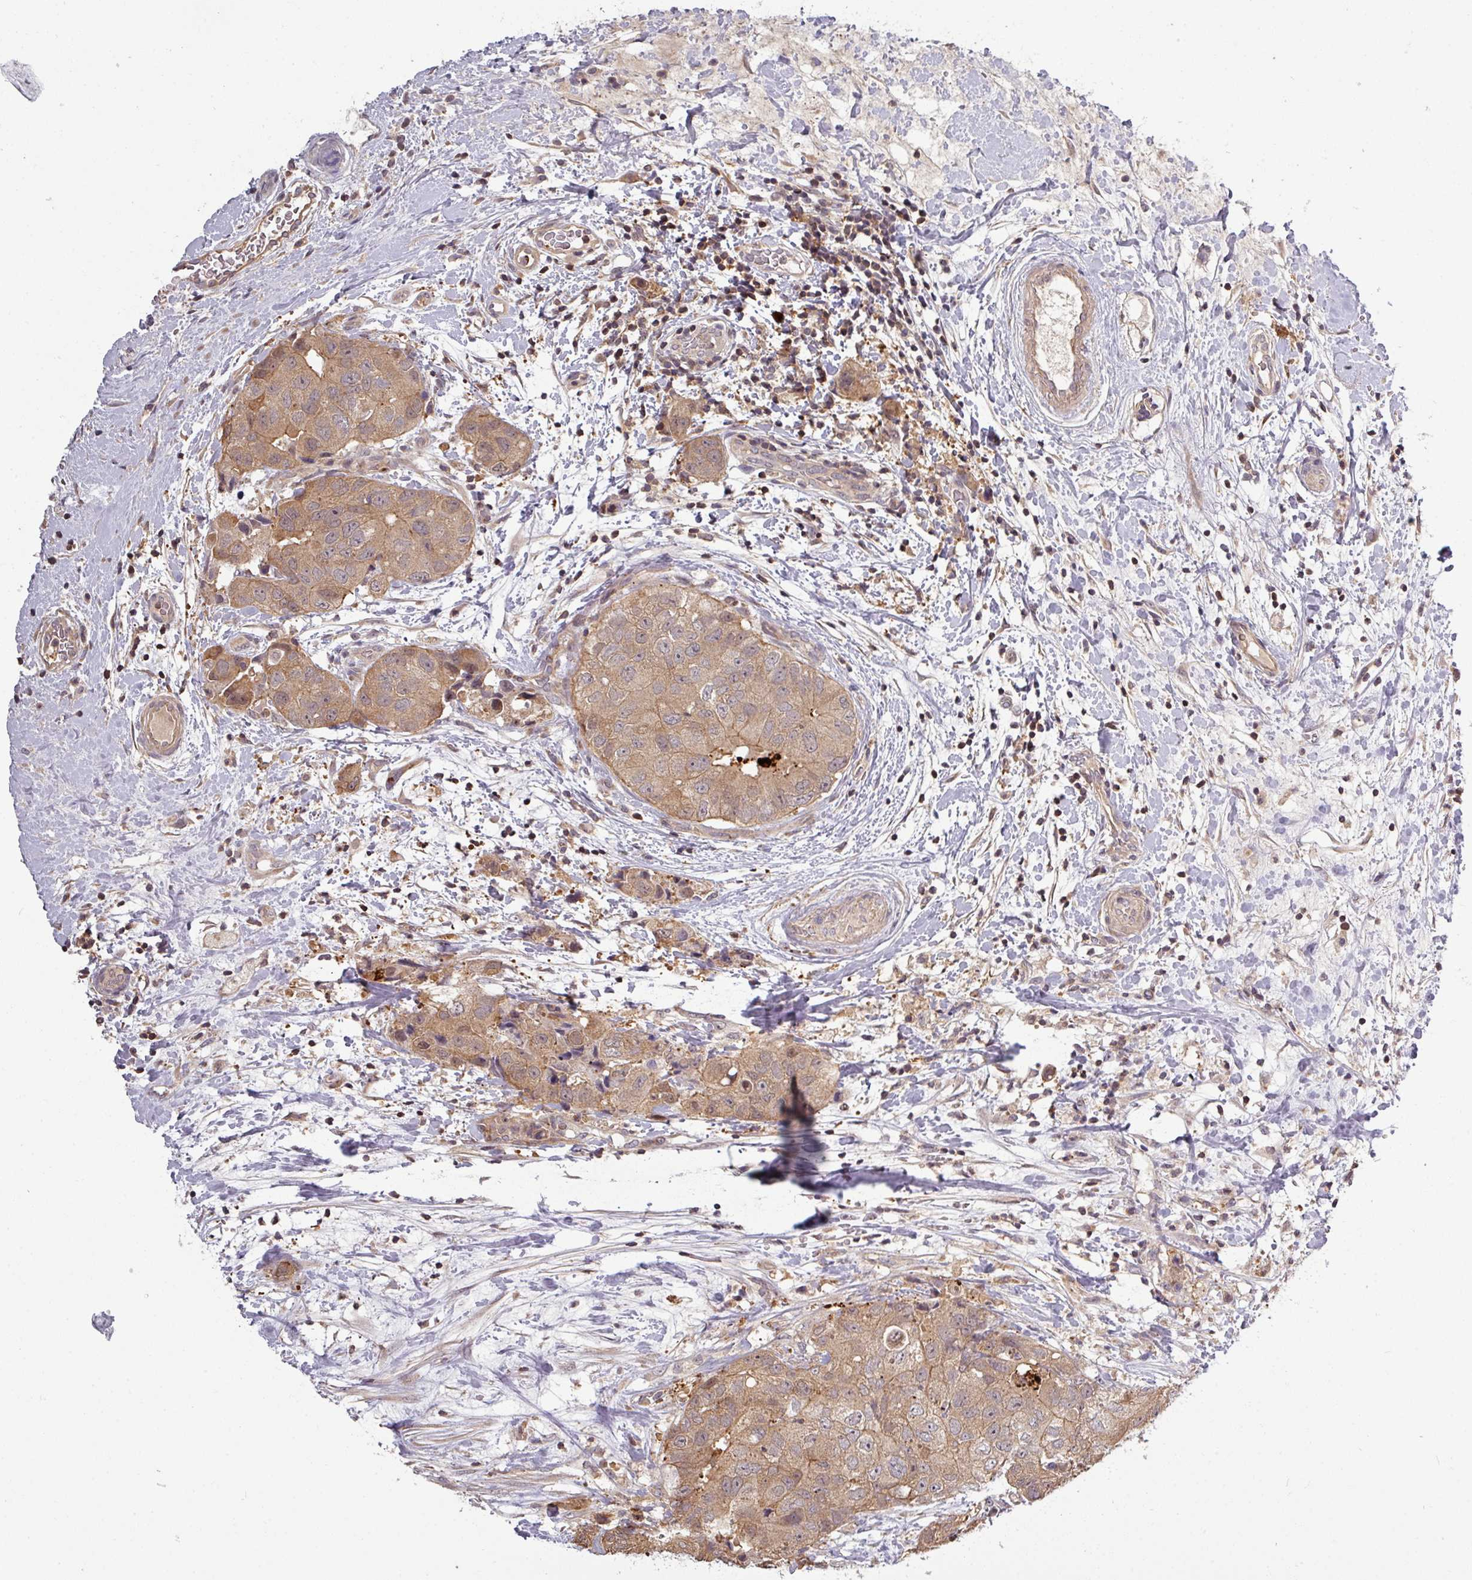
{"staining": {"intensity": "moderate", "quantity": ">75%", "location": "cytoplasmic/membranous"}, "tissue": "breast cancer", "cell_type": "Tumor cells", "image_type": "cancer", "snomed": [{"axis": "morphology", "description": "Duct carcinoma"}, {"axis": "topography", "description": "Breast"}], "caption": "Approximately >75% of tumor cells in infiltrating ductal carcinoma (breast) display moderate cytoplasmic/membranous protein positivity as visualized by brown immunohistochemical staining.", "gene": "TUSC3", "patient": {"sex": "female", "age": 62}}